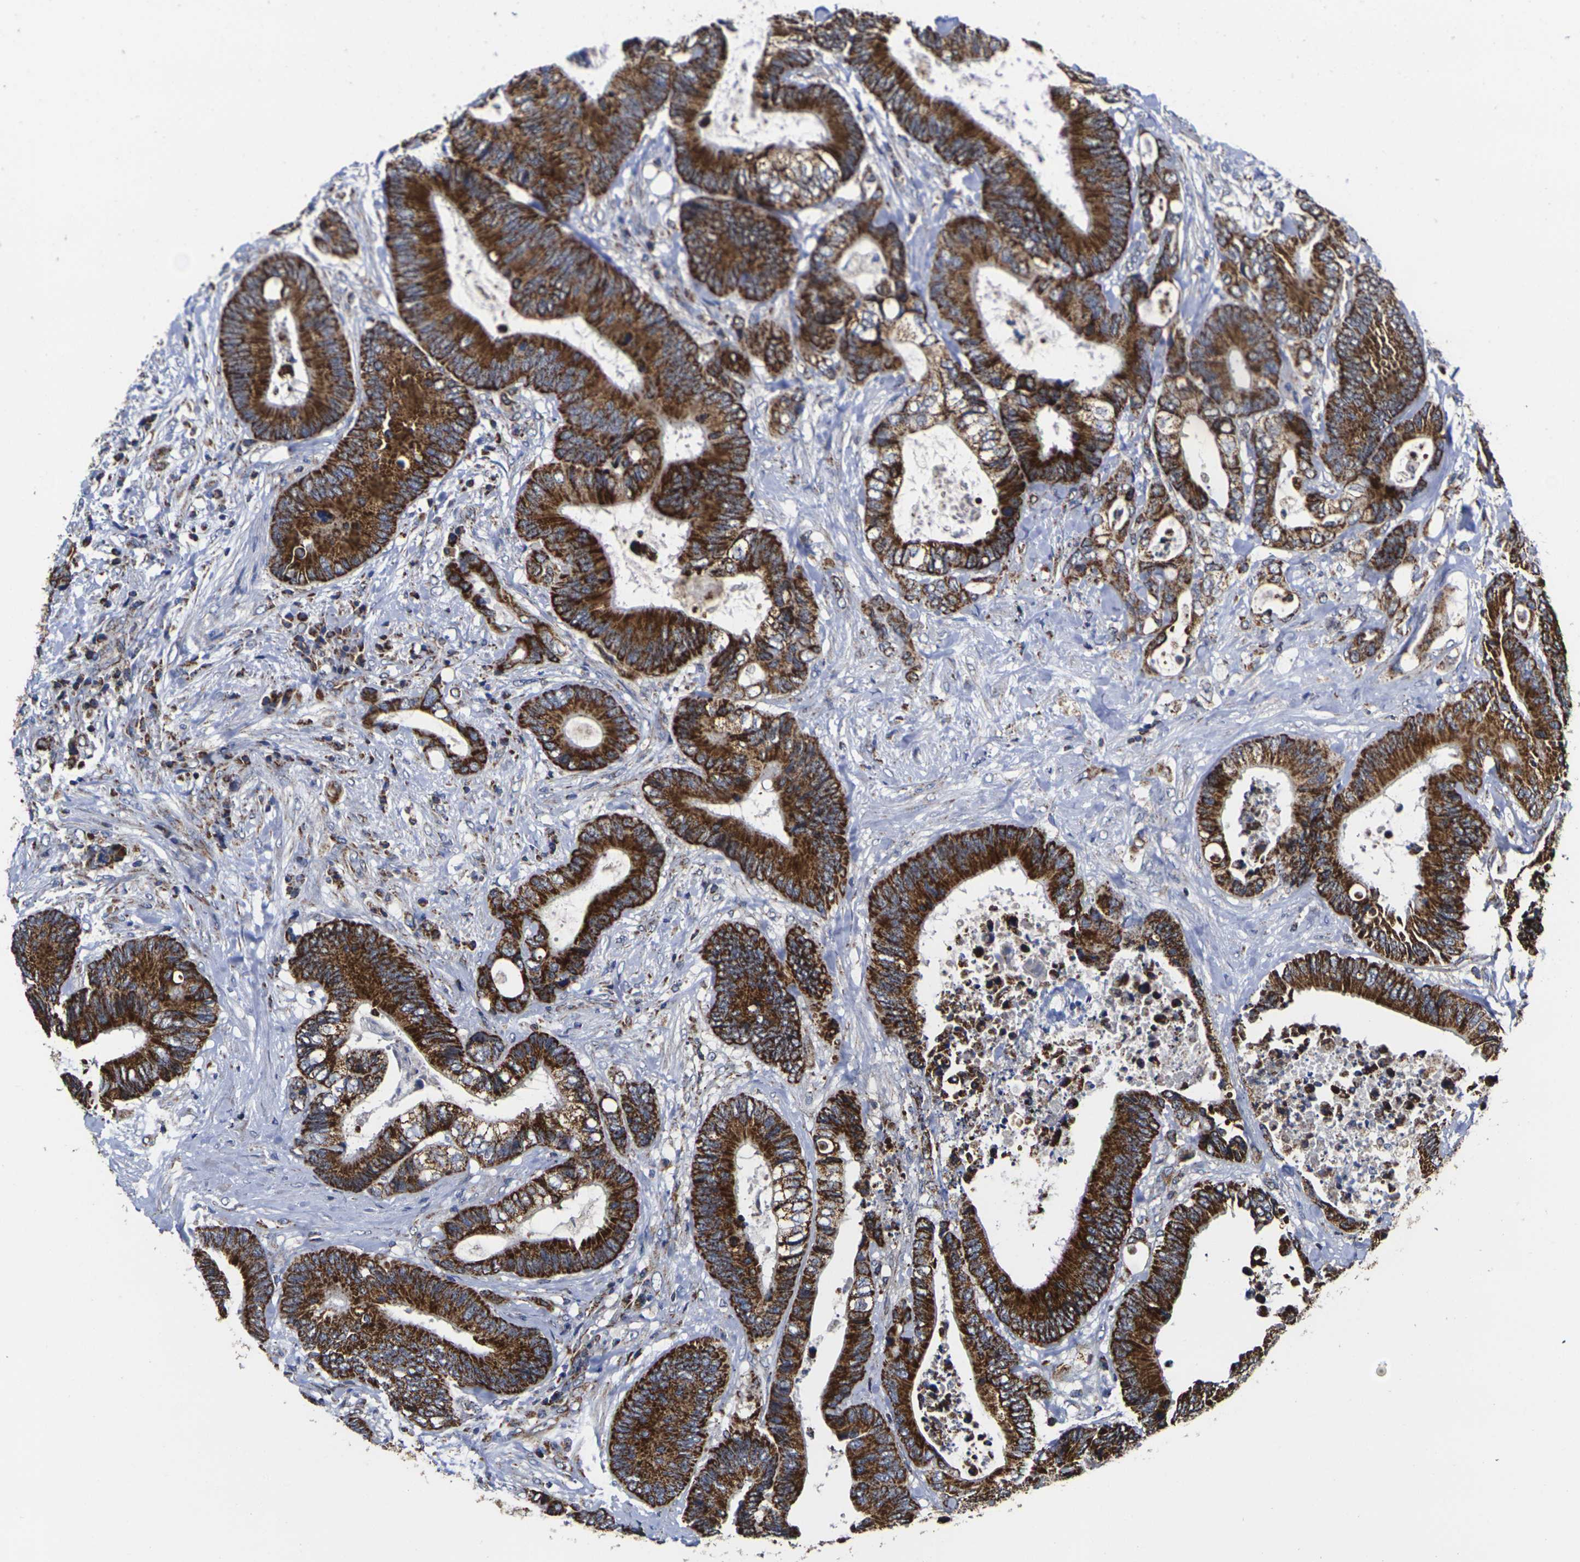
{"staining": {"intensity": "strong", "quantity": ">75%", "location": "cytoplasmic/membranous"}, "tissue": "colorectal cancer", "cell_type": "Tumor cells", "image_type": "cancer", "snomed": [{"axis": "morphology", "description": "Adenocarcinoma, NOS"}, {"axis": "topography", "description": "Rectum"}], "caption": "A photomicrograph showing strong cytoplasmic/membranous expression in approximately >75% of tumor cells in adenocarcinoma (colorectal), as visualized by brown immunohistochemical staining.", "gene": "P2RY11", "patient": {"sex": "male", "age": 55}}